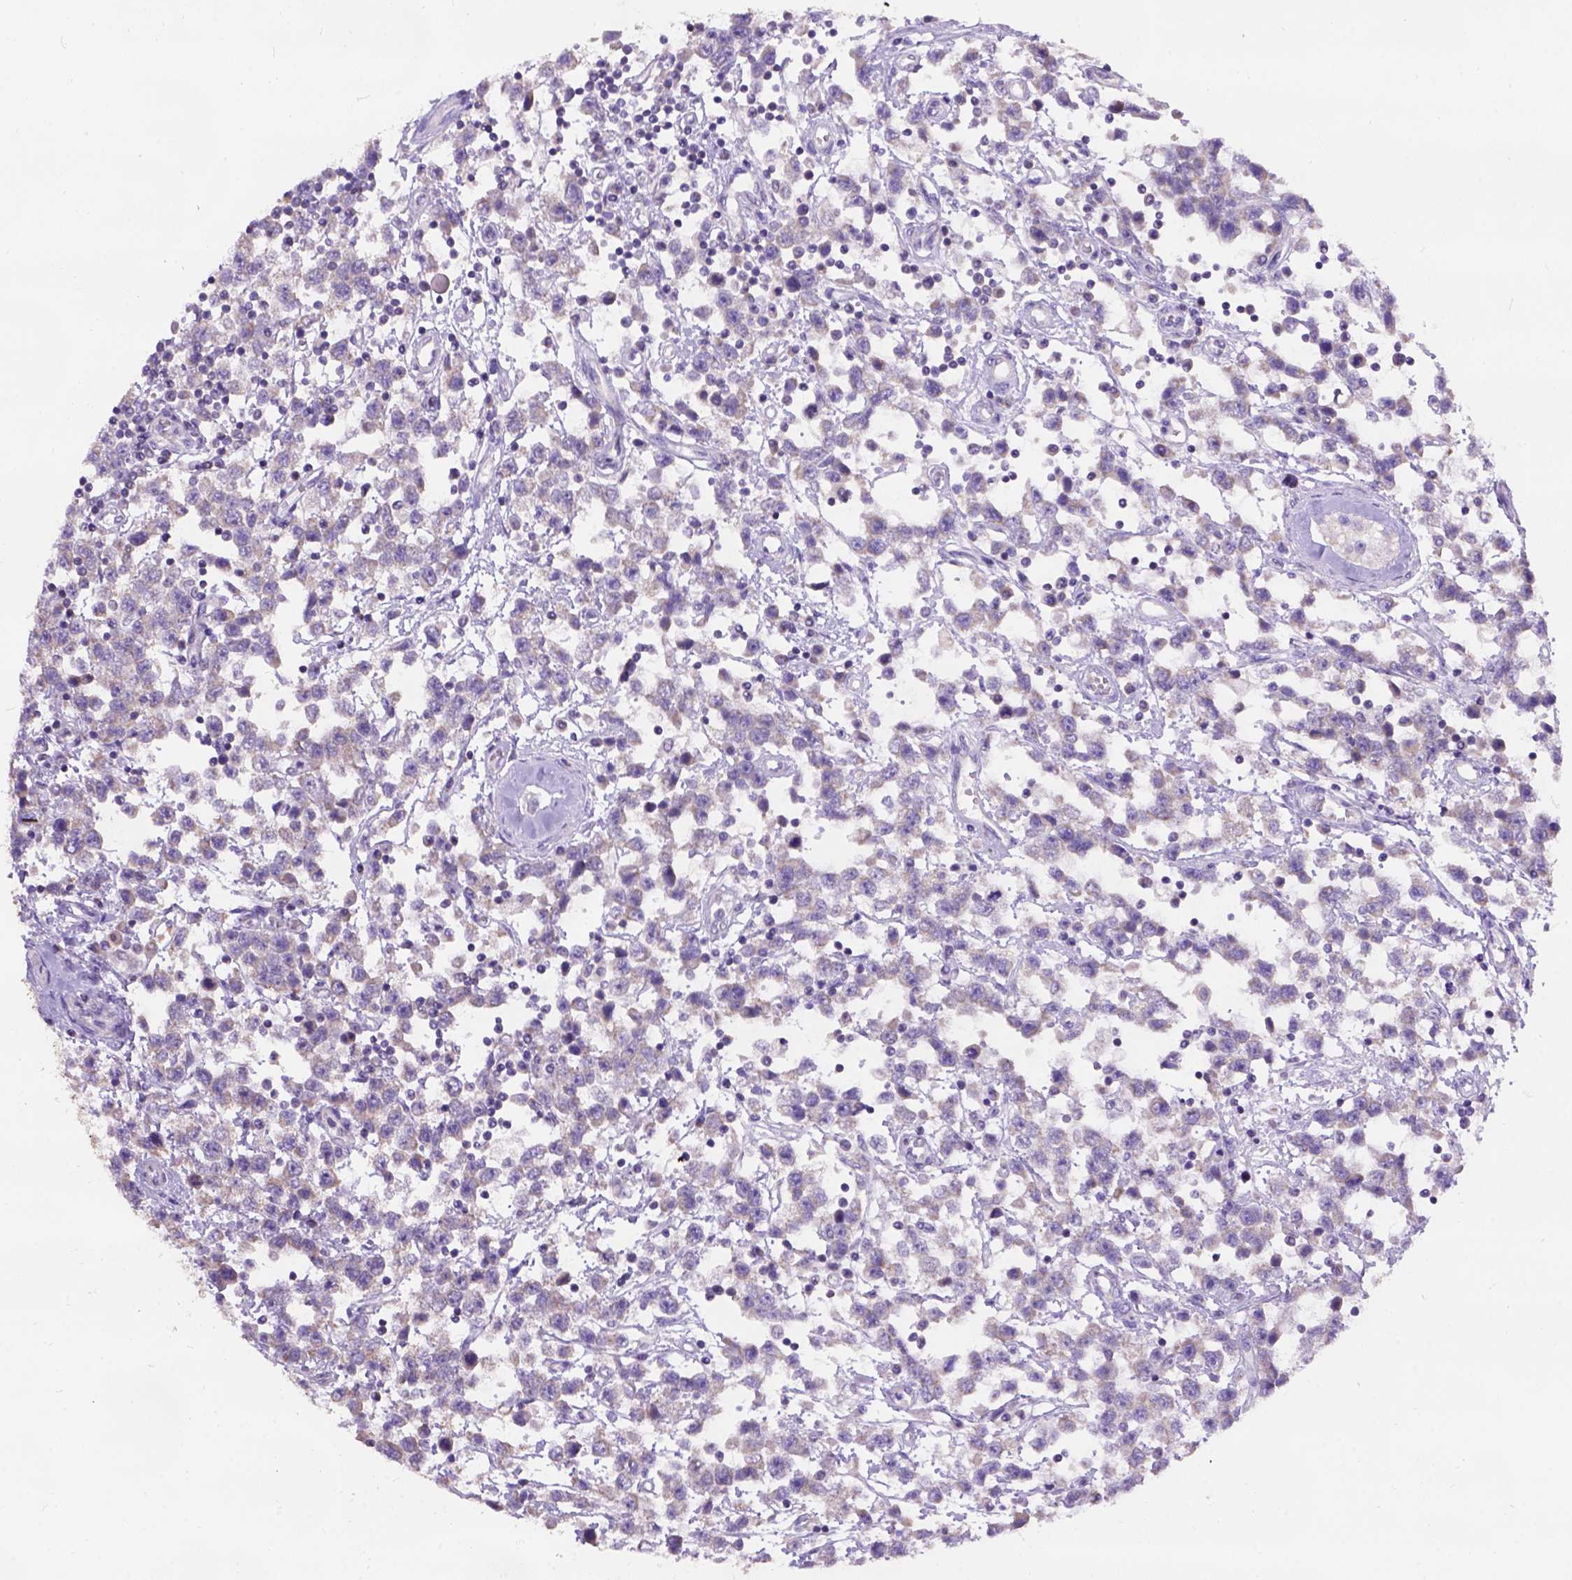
{"staining": {"intensity": "negative", "quantity": "none", "location": "none"}, "tissue": "testis cancer", "cell_type": "Tumor cells", "image_type": "cancer", "snomed": [{"axis": "morphology", "description": "Seminoma, NOS"}, {"axis": "topography", "description": "Testis"}], "caption": "Photomicrograph shows no protein staining in tumor cells of testis cancer tissue. Brightfield microscopy of immunohistochemistry stained with DAB (brown) and hematoxylin (blue), captured at high magnification.", "gene": "L2HGDH", "patient": {"sex": "male", "age": 34}}